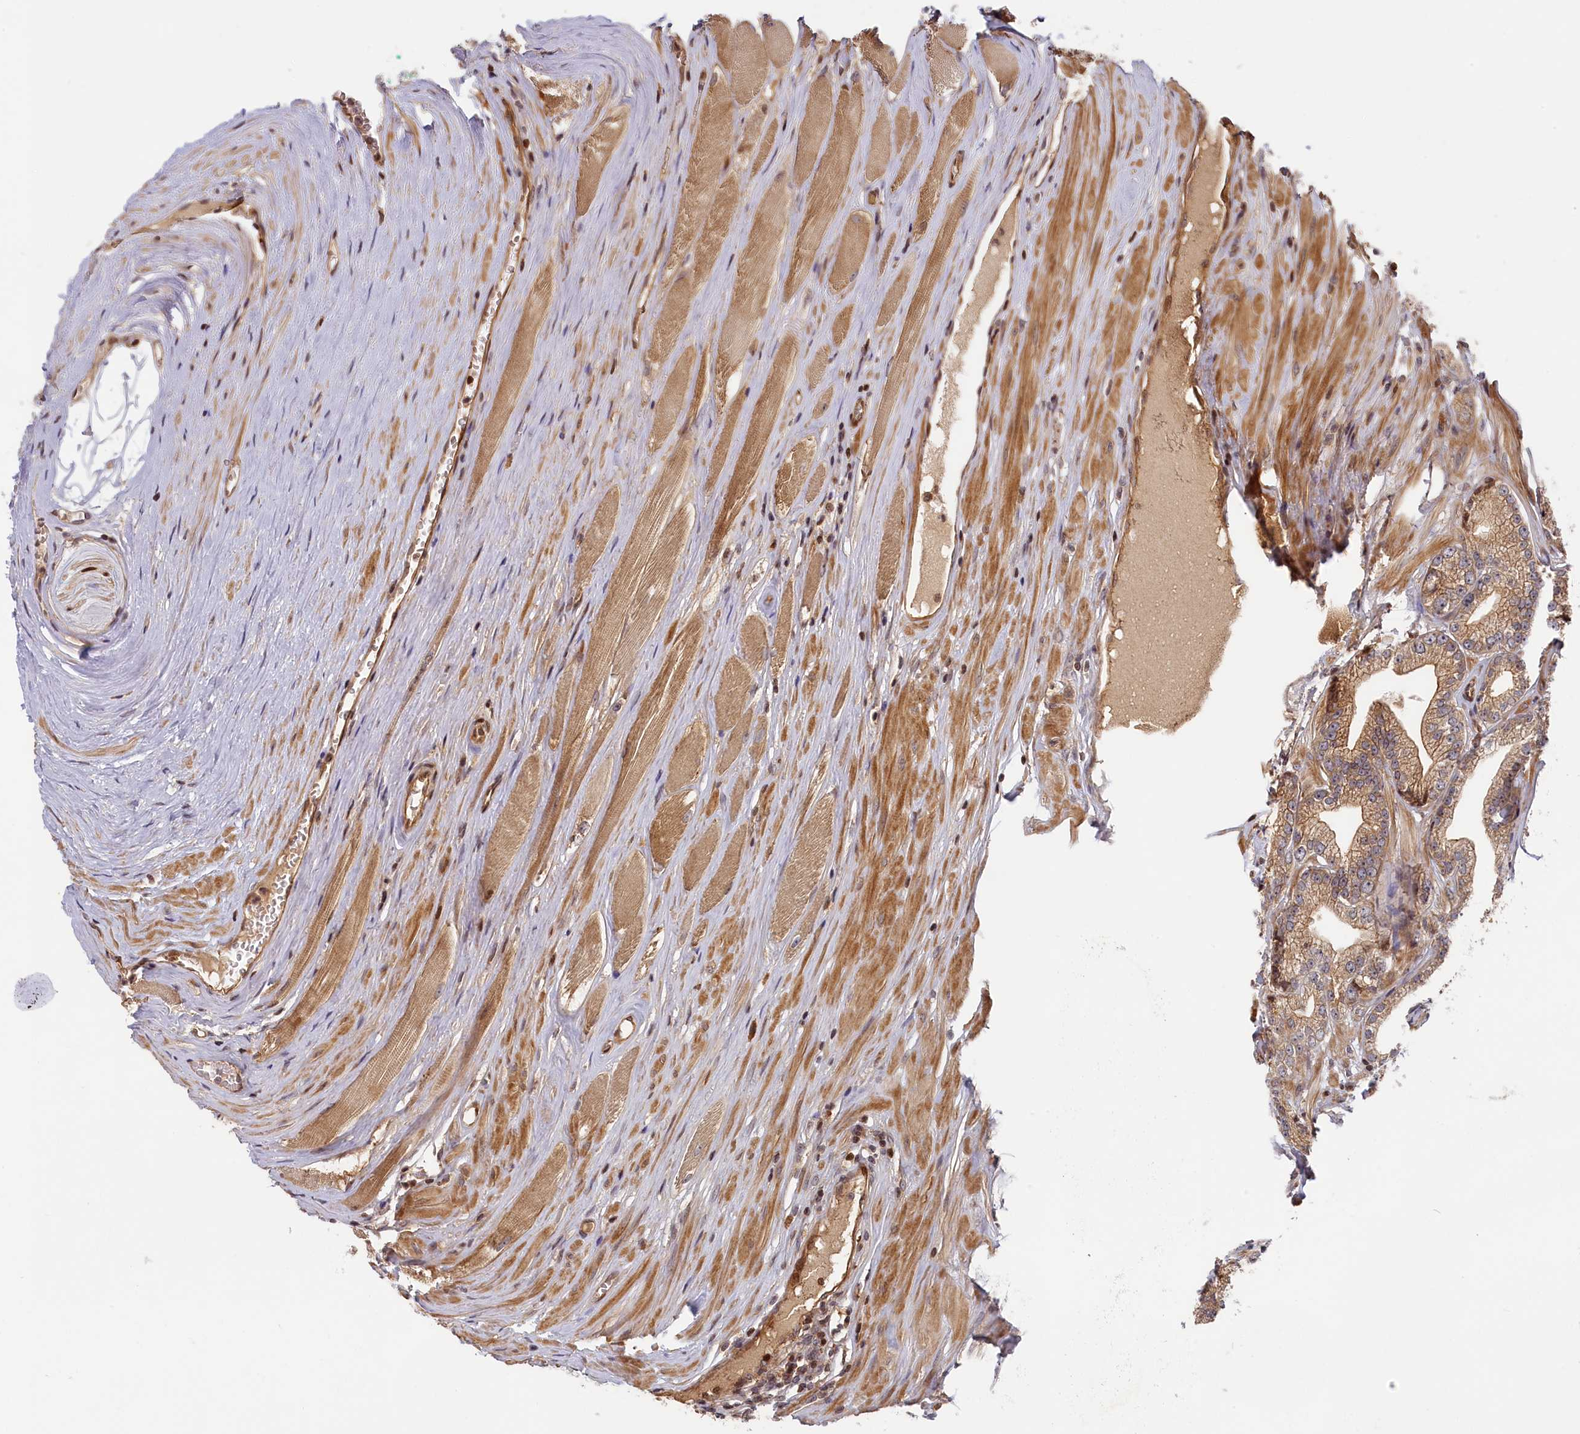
{"staining": {"intensity": "moderate", "quantity": "25%-75%", "location": "cytoplasmic/membranous"}, "tissue": "prostate cancer", "cell_type": "Tumor cells", "image_type": "cancer", "snomed": [{"axis": "morphology", "description": "Adenocarcinoma, High grade"}, {"axis": "topography", "description": "Prostate"}], "caption": "Protein expression analysis of human prostate cancer reveals moderate cytoplasmic/membranous staining in about 25%-75% of tumor cells.", "gene": "CEP44", "patient": {"sex": "male", "age": 67}}